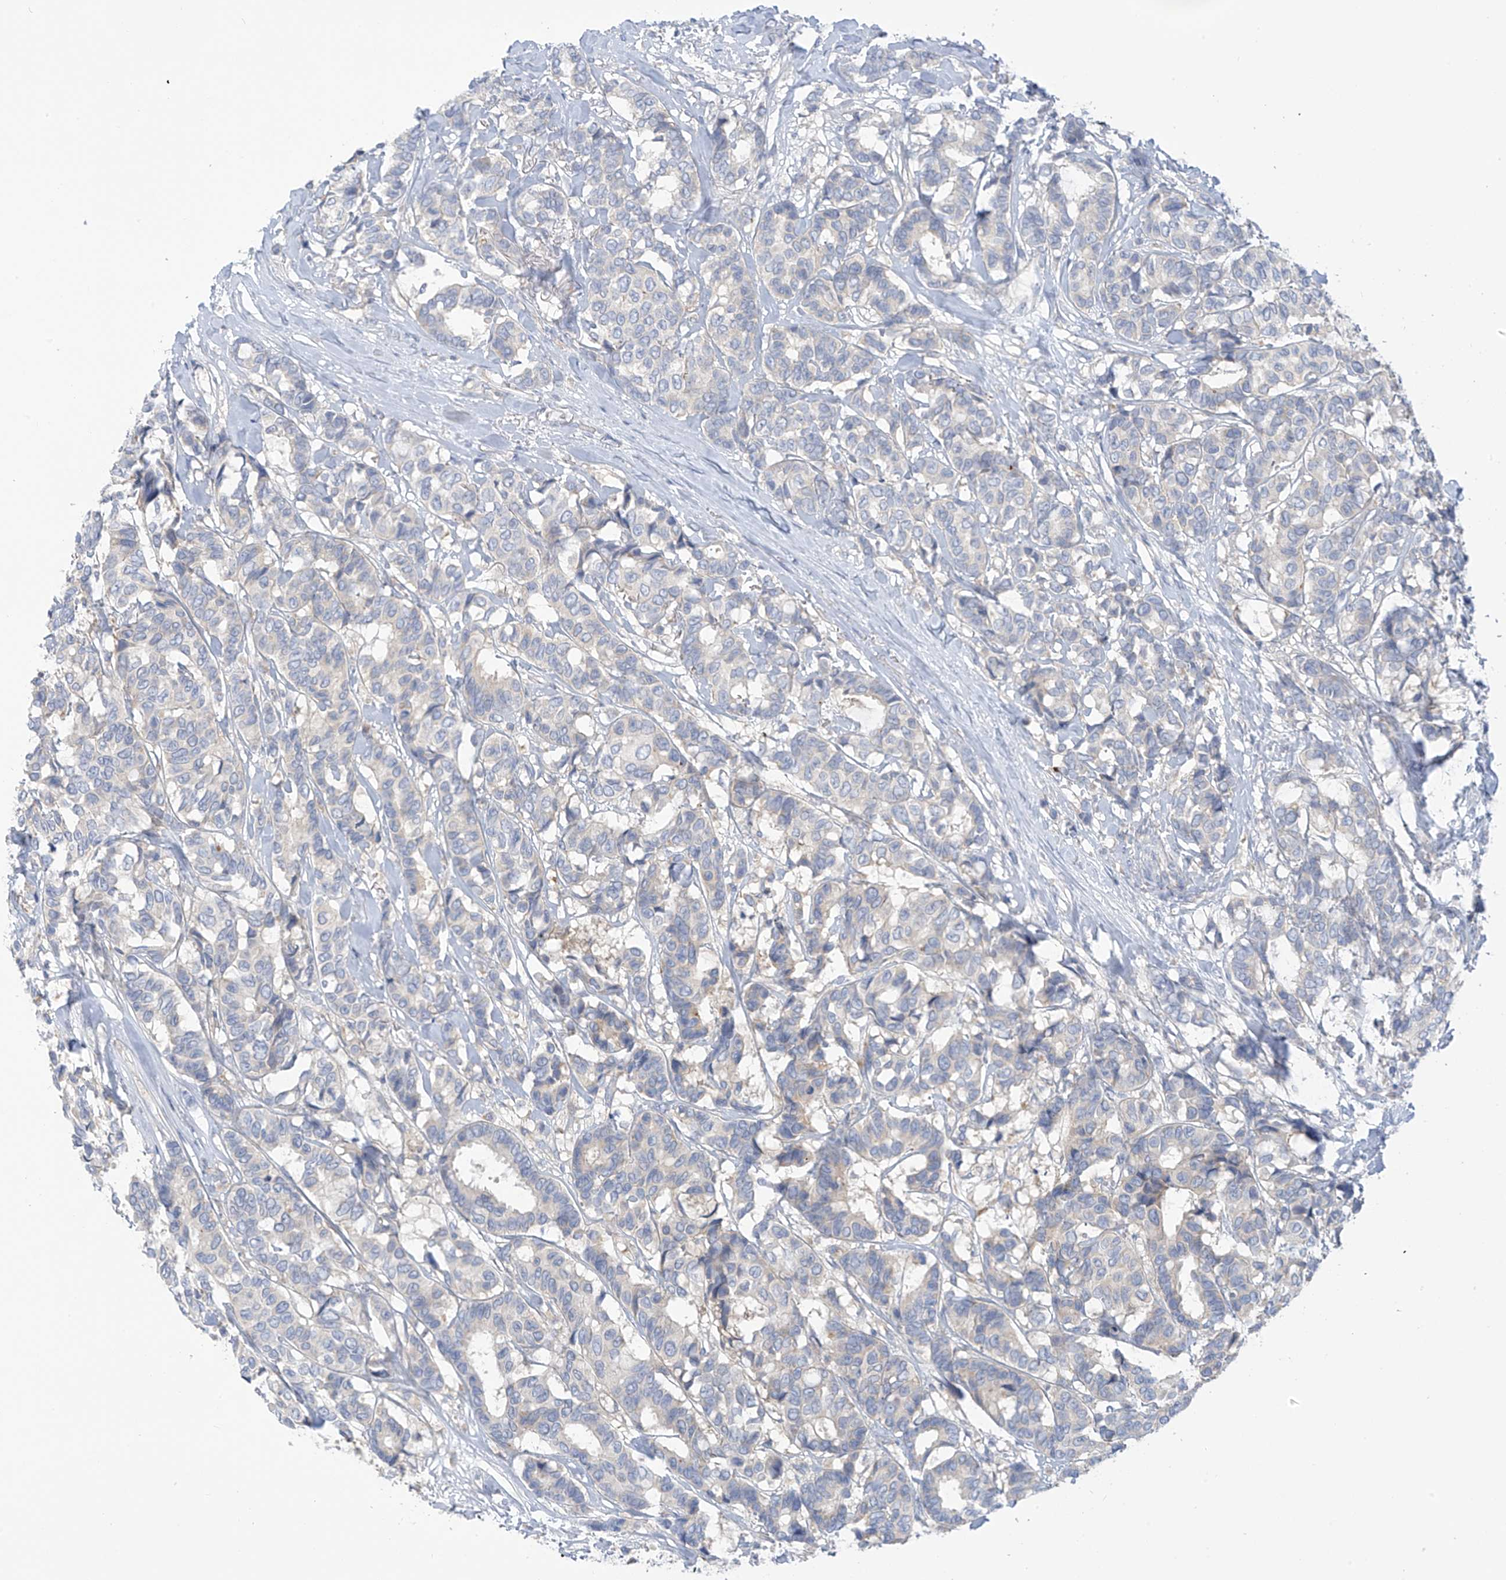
{"staining": {"intensity": "negative", "quantity": "none", "location": "none"}, "tissue": "breast cancer", "cell_type": "Tumor cells", "image_type": "cancer", "snomed": [{"axis": "morphology", "description": "Duct carcinoma"}, {"axis": "topography", "description": "Breast"}], "caption": "The photomicrograph demonstrates no significant positivity in tumor cells of breast infiltrating ductal carcinoma.", "gene": "SLC6A12", "patient": {"sex": "female", "age": 87}}